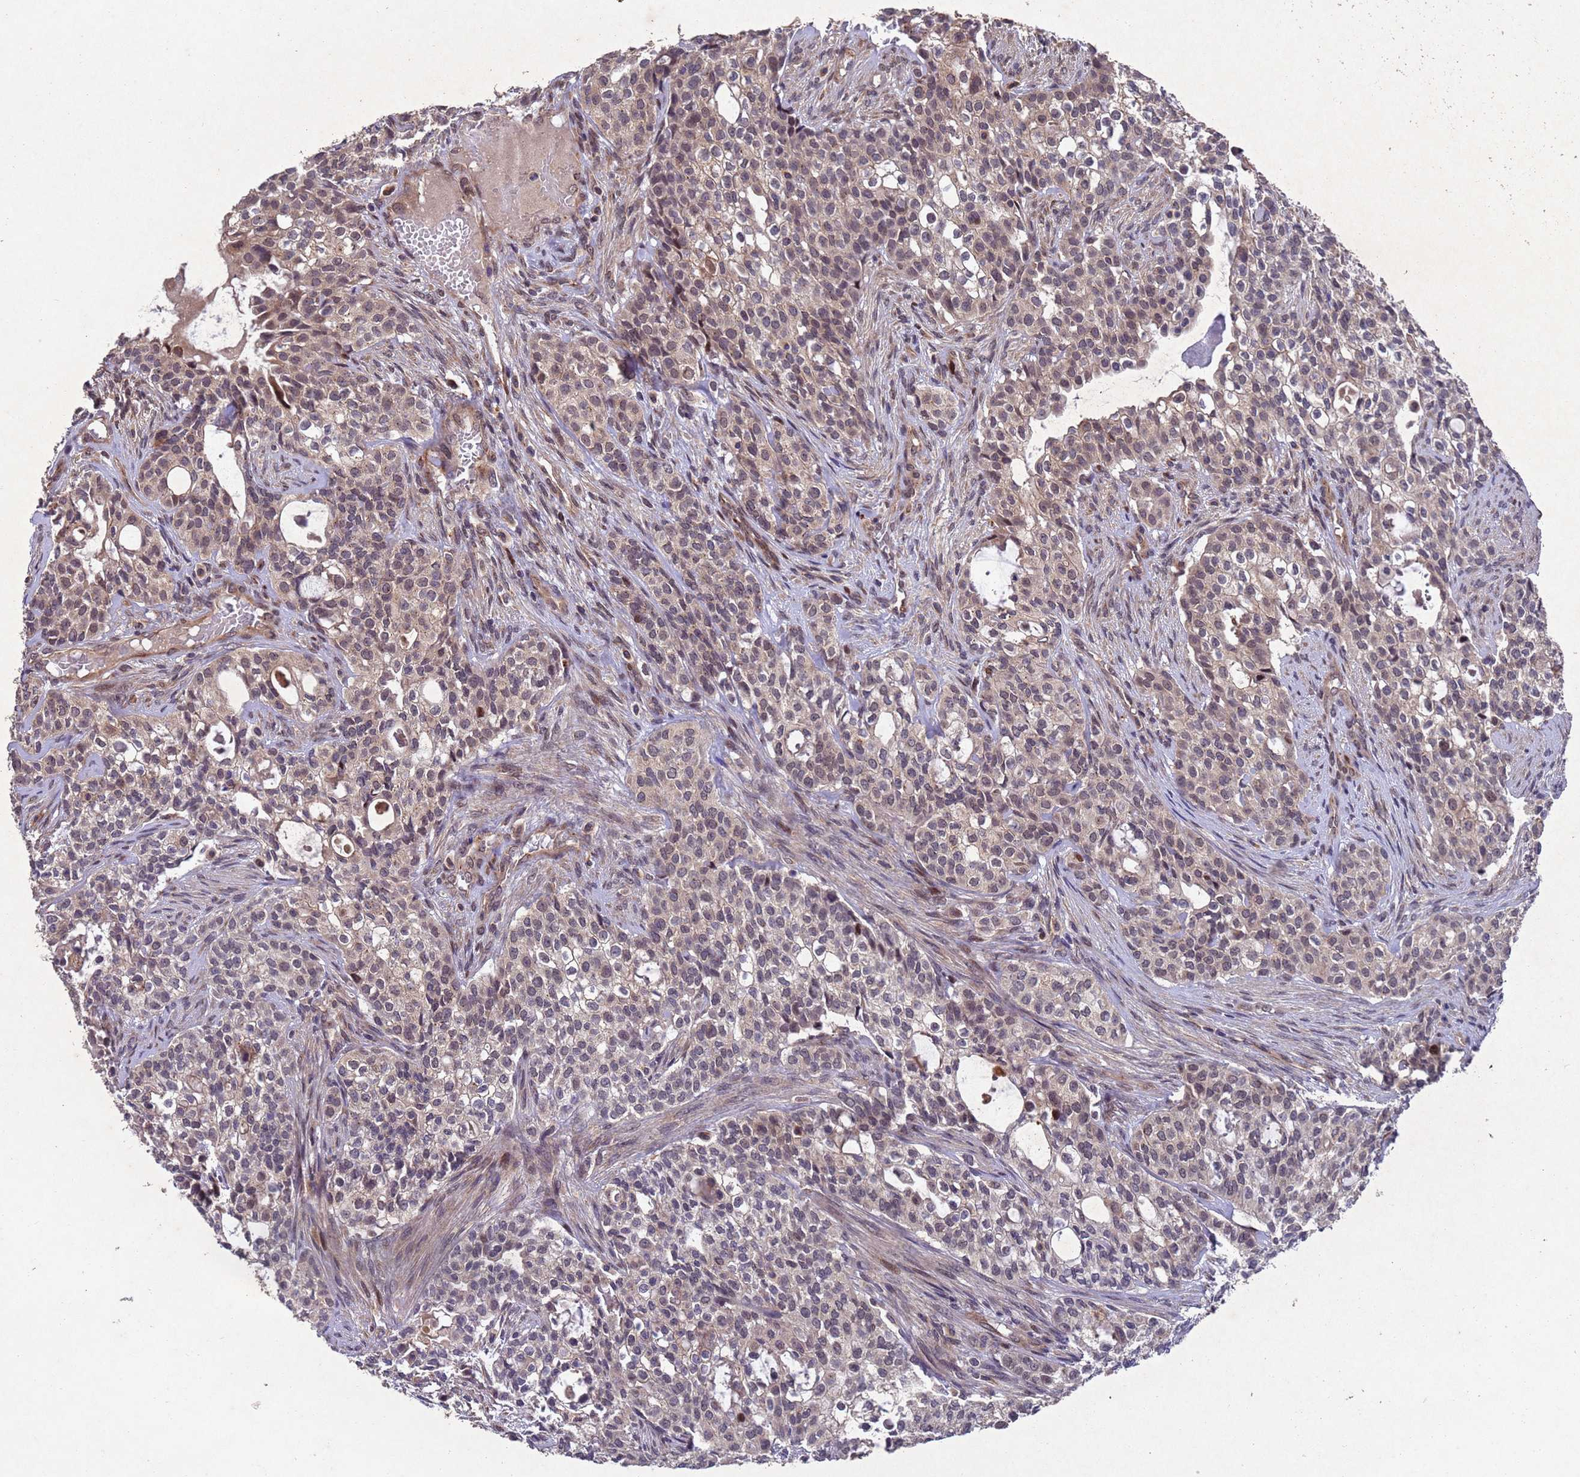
{"staining": {"intensity": "weak", "quantity": "25%-75%", "location": "cytoplasmic/membranous,nuclear"}, "tissue": "head and neck cancer", "cell_type": "Tumor cells", "image_type": "cancer", "snomed": [{"axis": "morphology", "description": "Adenocarcinoma, NOS"}, {"axis": "topography", "description": "Head-Neck"}], "caption": "Immunohistochemical staining of human head and neck cancer (adenocarcinoma) demonstrates low levels of weak cytoplasmic/membranous and nuclear protein positivity in about 25%-75% of tumor cells. (brown staining indicates protein expression, while blue staining denotes nuclei).", "gene": "TBK1", "patient": {"sex": "male", "age": 81}}